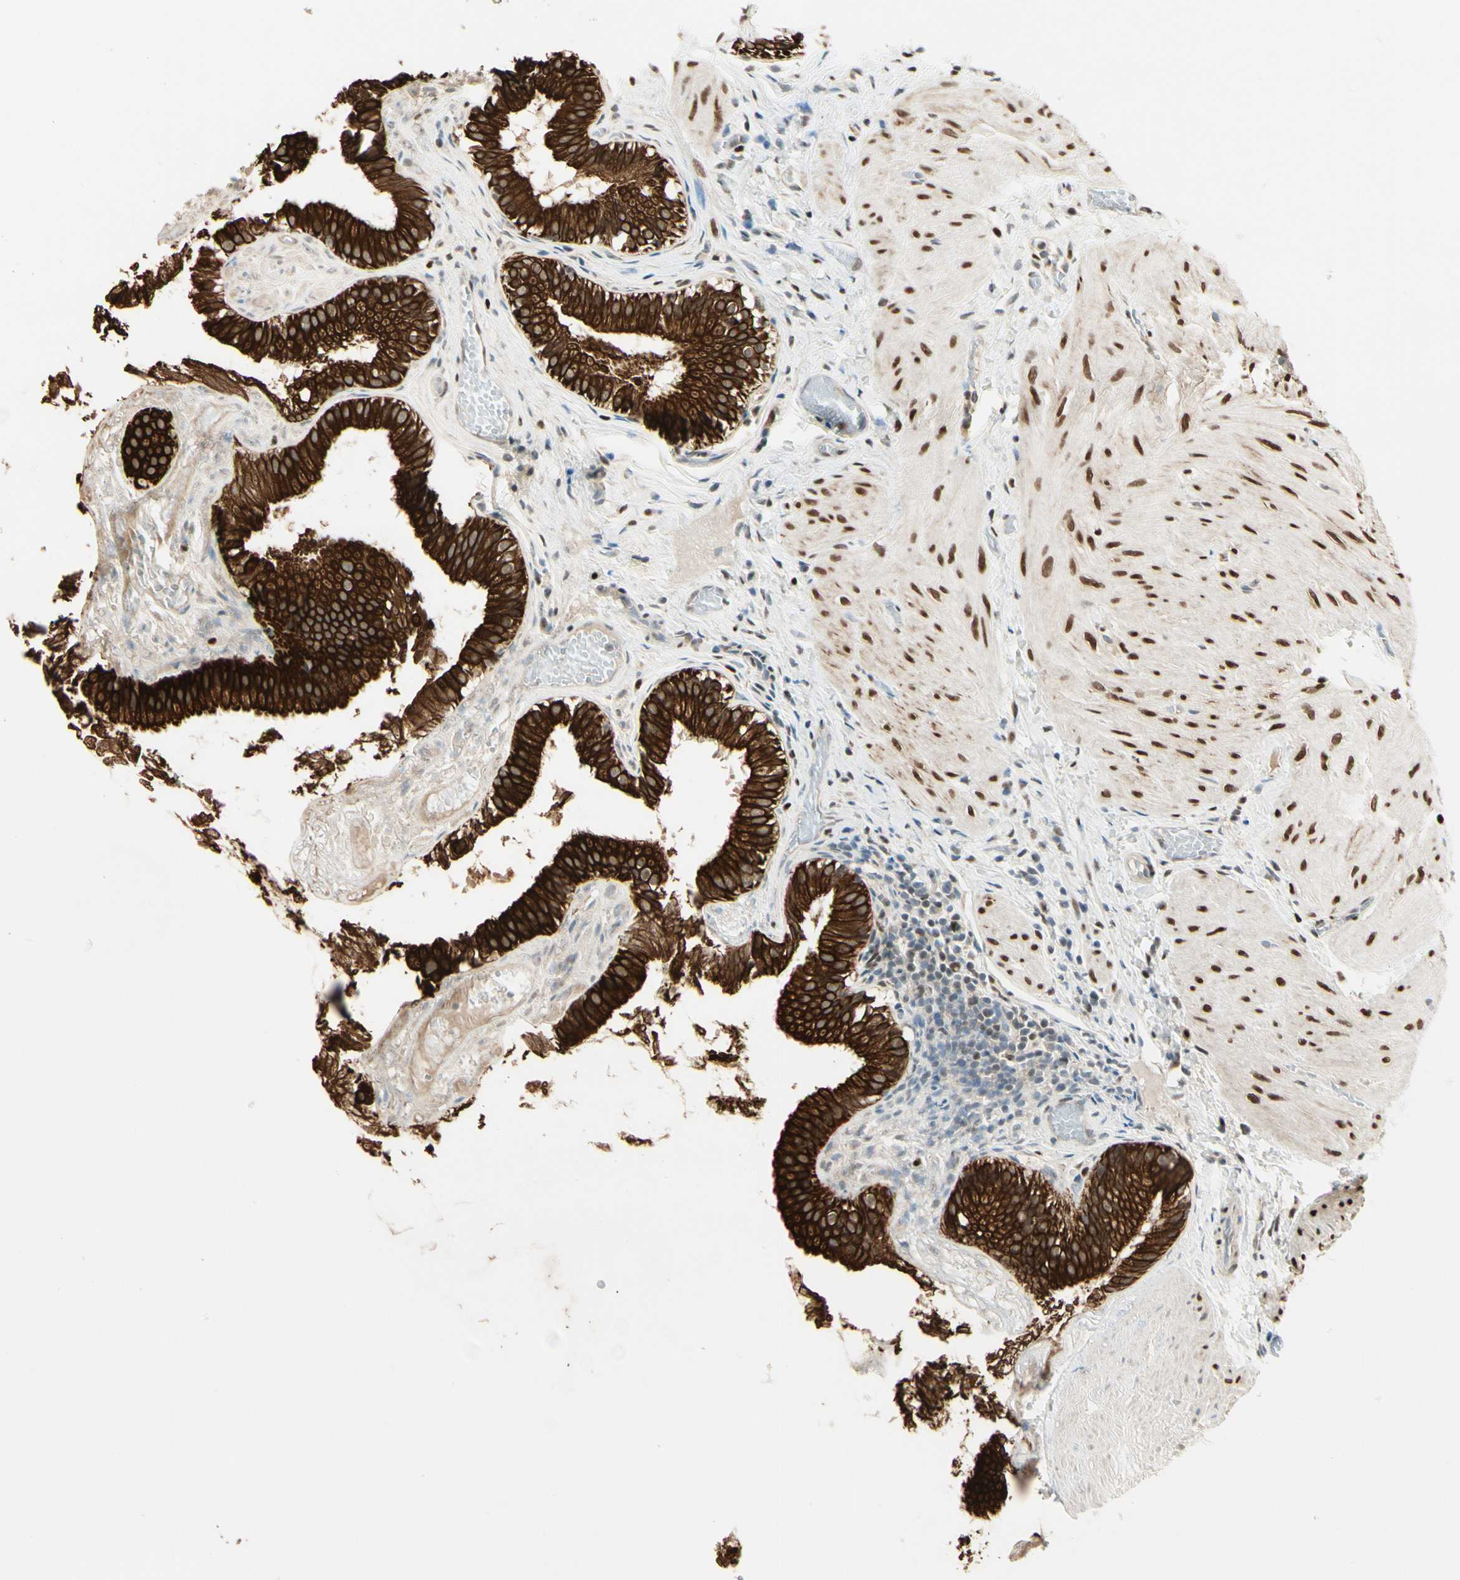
{"staining": {"intensity": "strong", "quantity": ">75%", "location": "cytoplasmic/membranous"}, "tissue": "gallbladder", "cell_type": "Glandular cells", "image_type": "normal", "snomed": [{"axis": "morphology", "description": "Normal tissue, NOS"}, {"axis": "topography", "description": "Gallbladder"}], "caption": "A high amount of strong cytoplasmic/membranous expression is seen in about >75% of glandular cells in unremarkable gallbladder. The staining was performed using DAB (3,3'-diaminobenzidine), with brown indicating positive protein expression. Nuclei are stained blue with hematoxylin.", "gene": "ATXN1", "patient": {"sex": "female", "age": 26}}